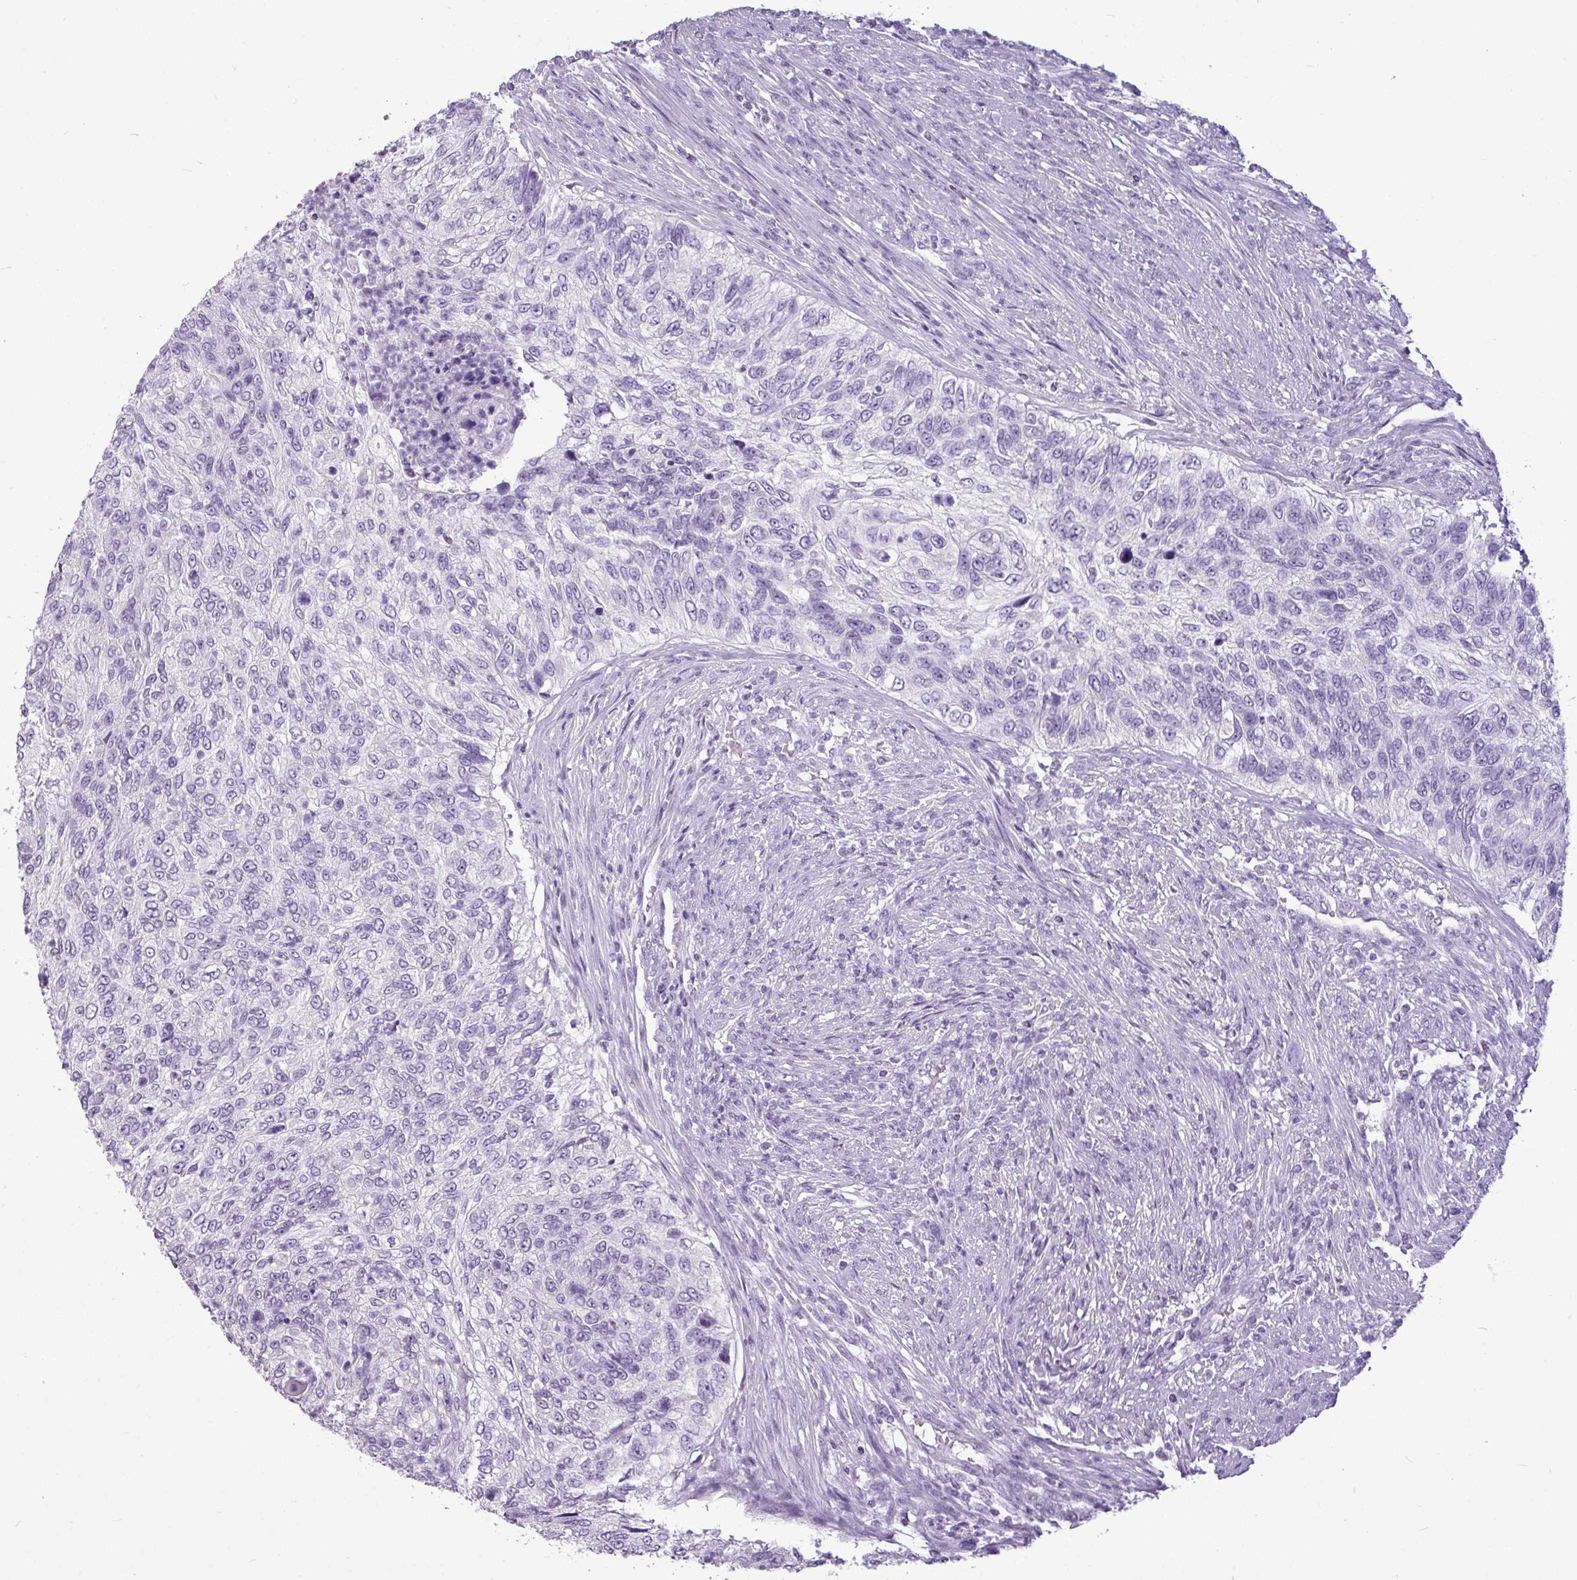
{"staining": {"intensity": "negative", "quantity": "none", "location": "none"}, "tissue": "urothelial cancer", "cell_type": "Tumor cells", "image_type": "cancer", "snomed": [{"axis": "morphology", "description": "Urothelial carcinoma, High grade"}, {"axis": "topography", "description": "Urinary bladder"}], "caption": "Immunohistochemistry of urothelial cancer reveals no expression in tumor cells. Nuclei are stained in blue.", "gene": "AMY2A", "patient": {"sex": "female", "age": 60}}